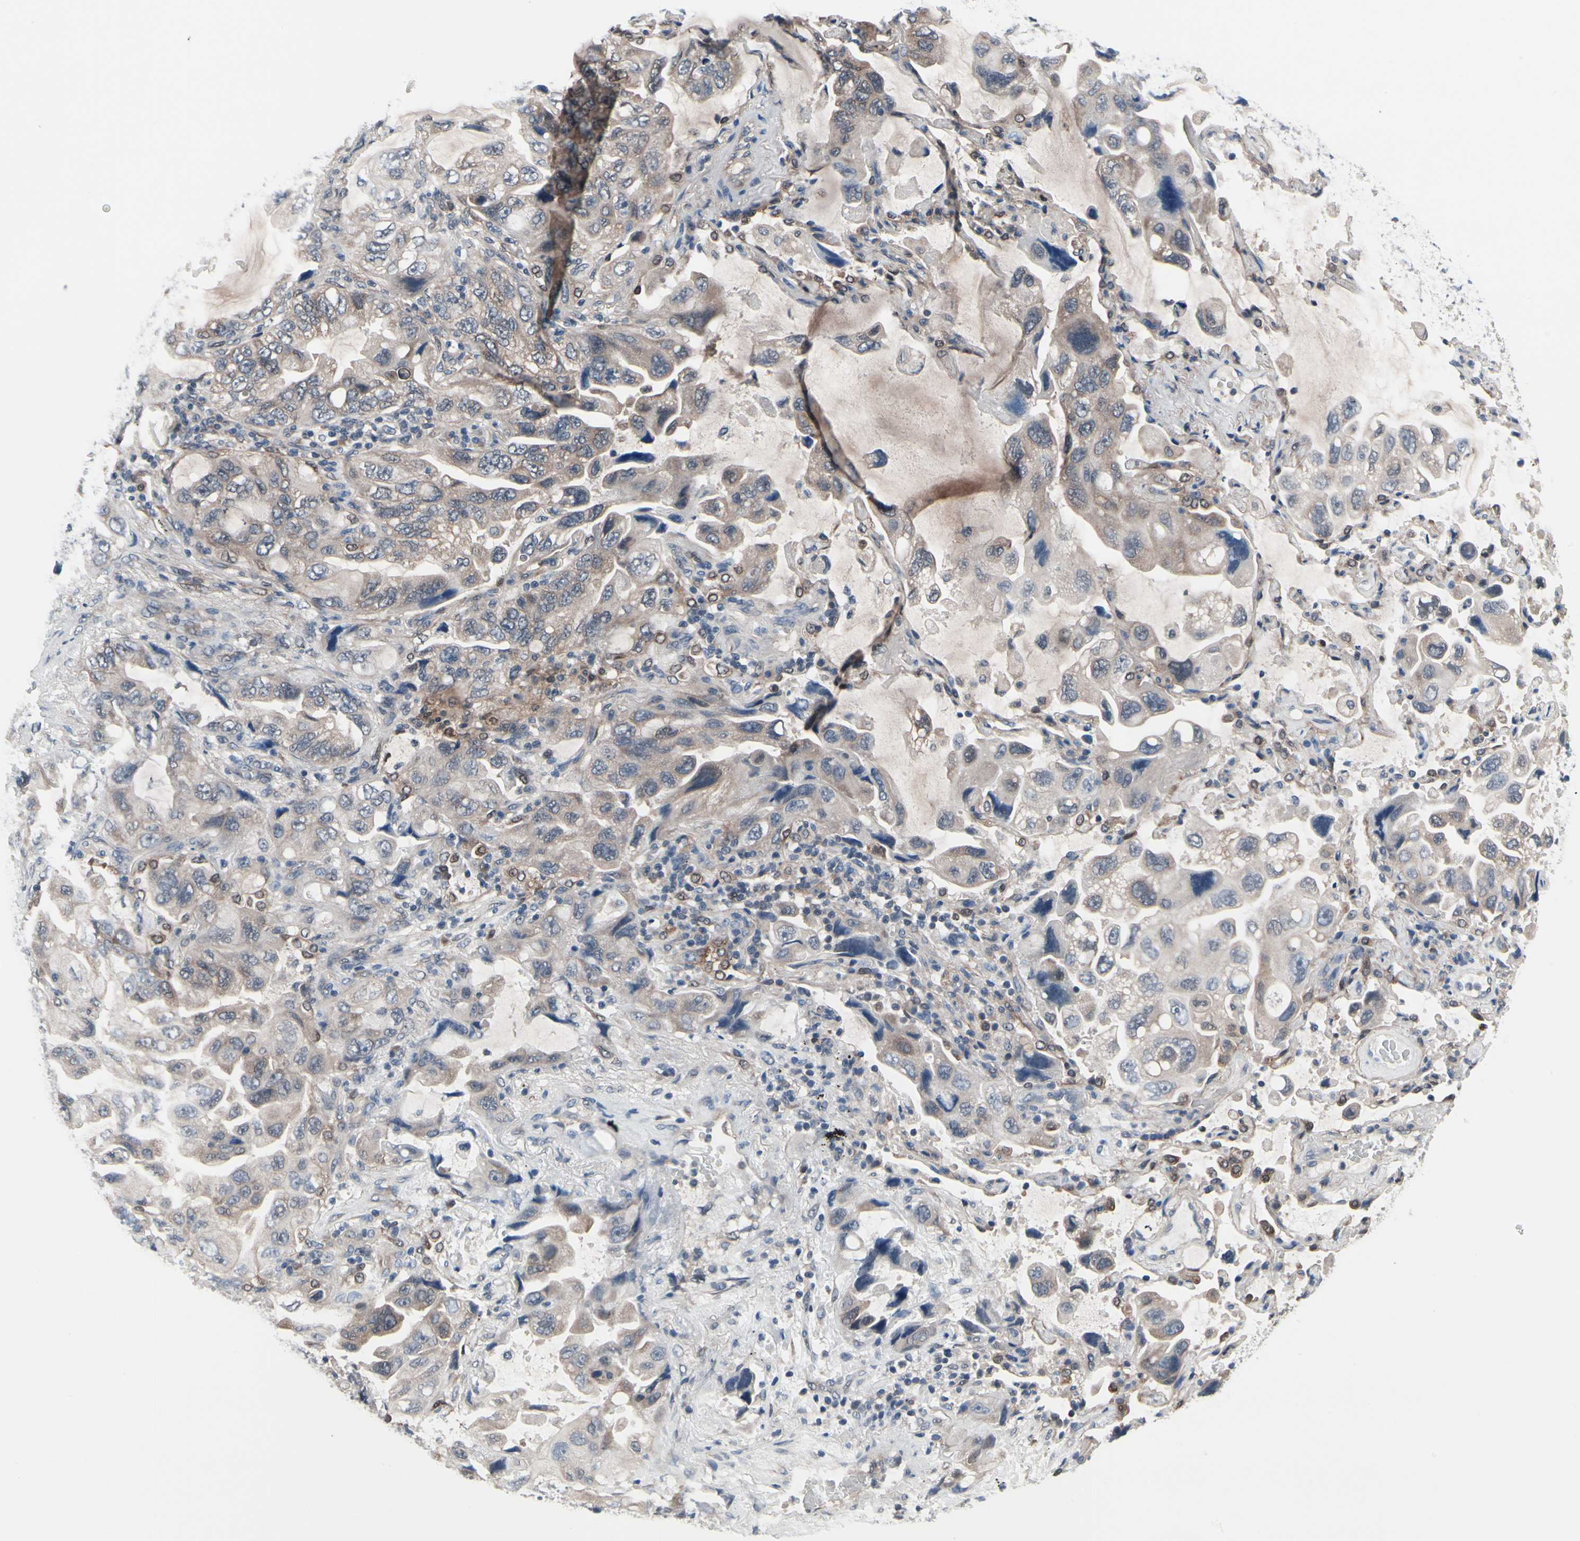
{"staining": {"intensity": "weak", "quantity": ">75%", "location": "cytoplasmic/membranous"}, "tissue": "lung cancer", "cell_type": "Tumor cells", "image_type": "cancer", "snomed": [{"axis": "morphology", "description": "Squamous cell carcinoma, NOS"}, {"axis": "topography", "description": "Lung"}], "caption": "A micrograph of human lung cancer (squamous cell carcinoma) stained for a protein displays weak cytoplasmic/membranous brown staining in tumor cells.", "gene": "PRDX6", "patient": {"sex": "female", "age": 73}}